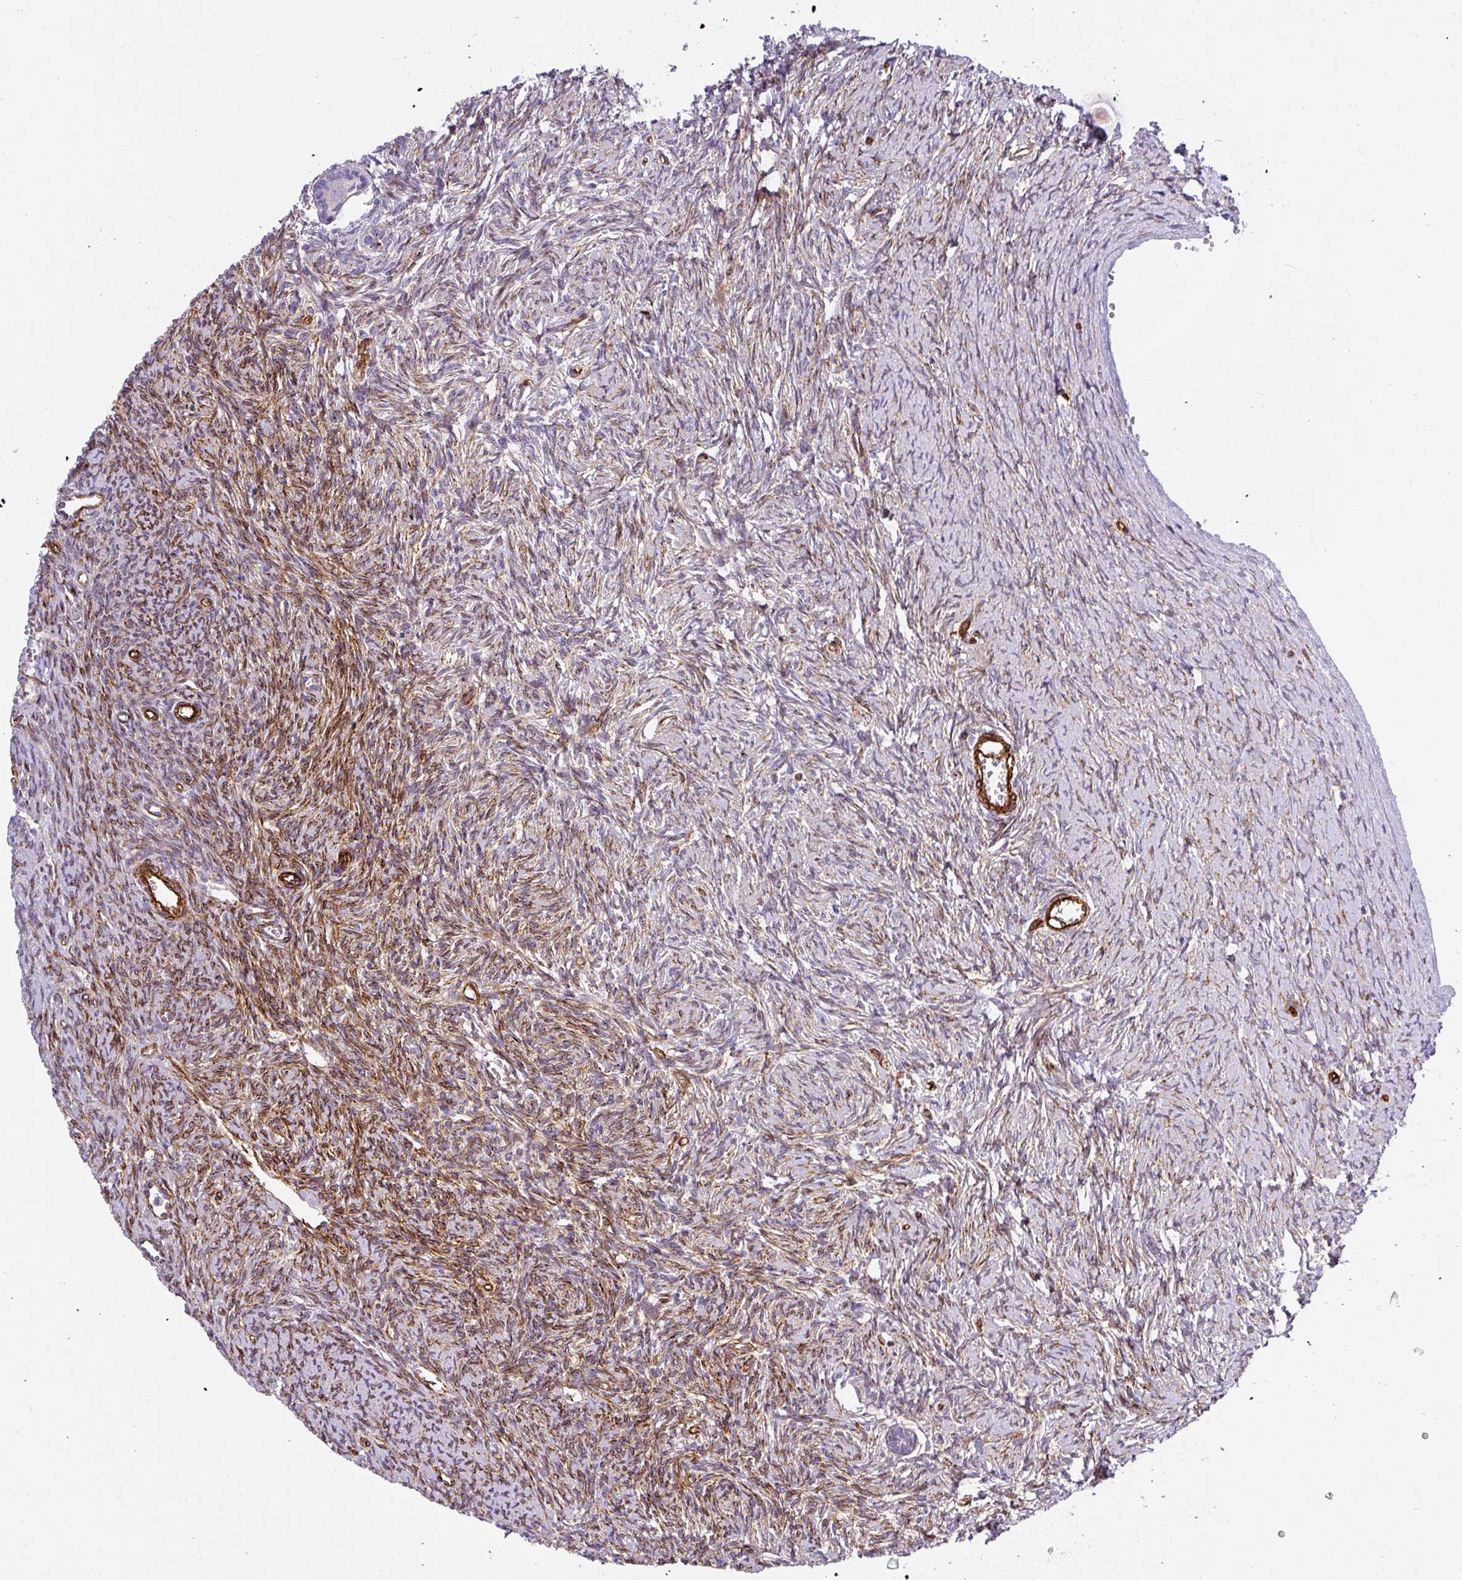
{"staining": {"intensity": "negative", "quantity": "none", "location": "none"}, "tissue": "ovary", "cell_type": "Follicle cells", "image_type": "normal", "snomed": [{"axis": "morphology", "description": "Normal tissue, NOS"}, {"axis": "topography", "description": "Ovary"}], "caption": "IHC photomicrograph of normal ovary: human ovary stained with DAB (3,3'-diaminobenzidine) reveals no significant protein positivity in follicle cells.", "gene": "SLC25A17", "patient": {"sex": "female", "age": 39}}